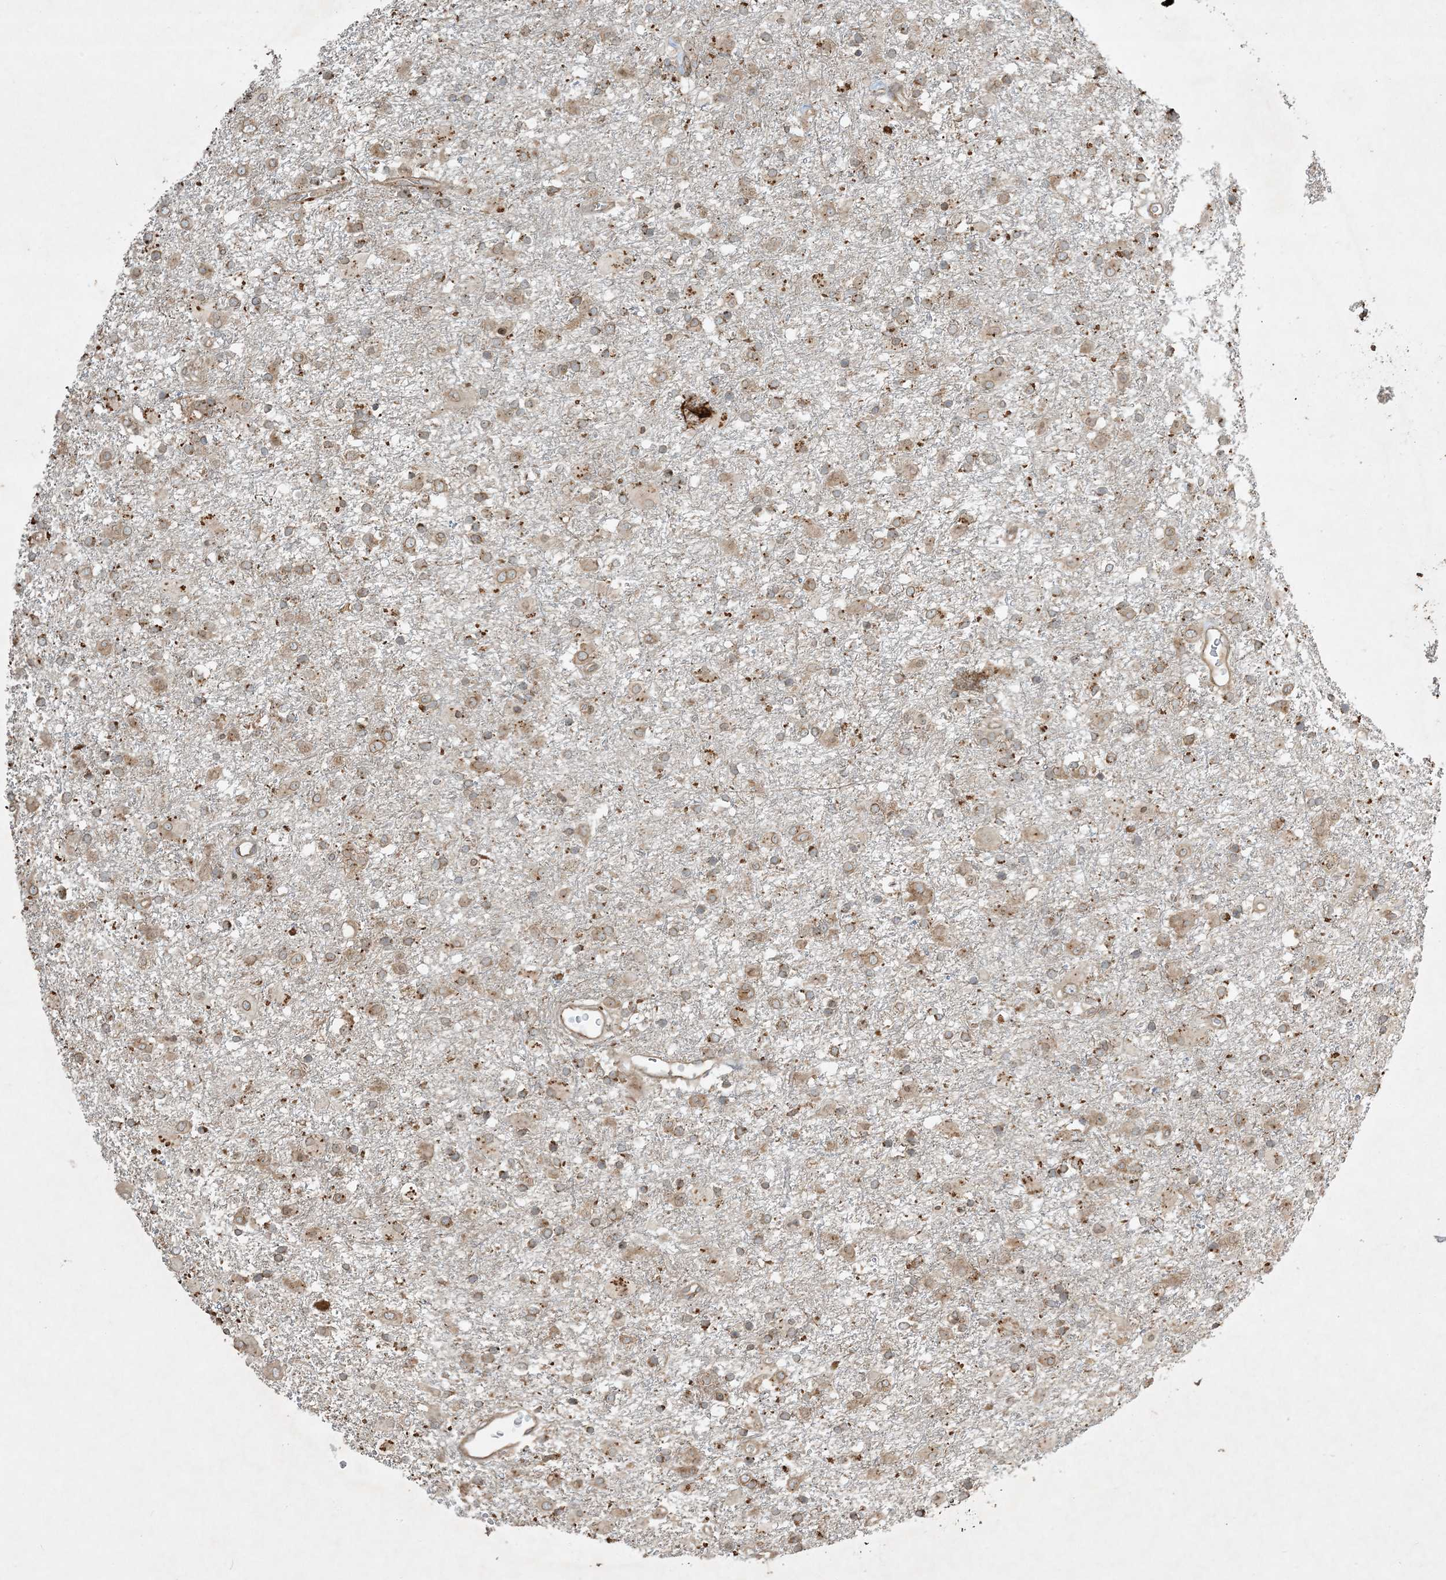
{"staining": {"intensity": "weak", "quantity": ">75%", "location": "cytoplasmic/membranous"}, "tissue": "glioma", "cell_type": "Tumor cells", "image_type": "cancer", "snomed": [{"axis": "morphology", "description": "Glioma, malignant, Low grade"}, {"axis": "topography", "description": "Brain"}], "caption": "Weak cytoplasmic/membranous positivity is present in about >75% of tumor cells in low-grade glioma (malignant).", "gene": "COMMD8", "patient": {"sex": "male", "age": 65}}